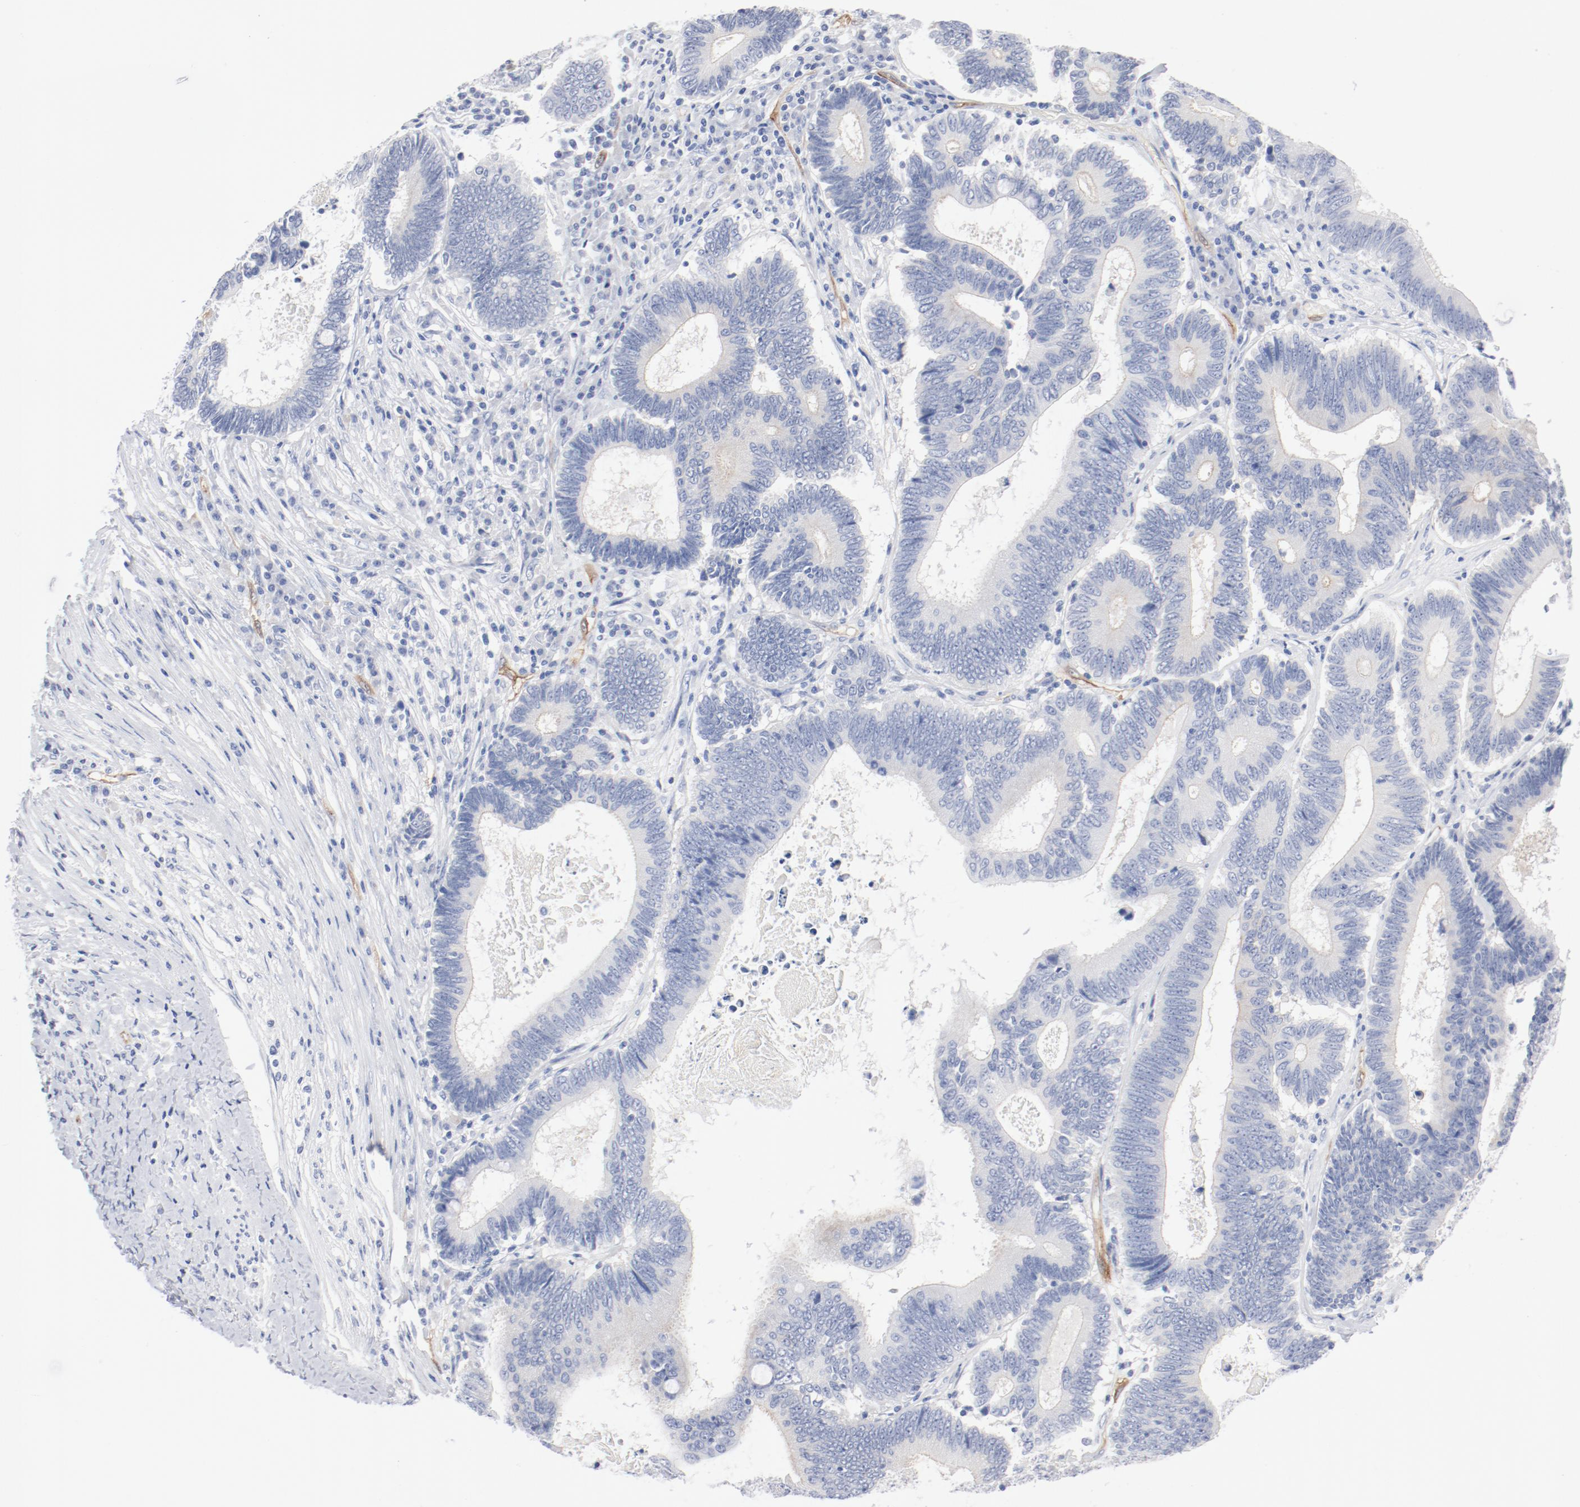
{"staining": {"intensity": "weak", "quantity": "<25%", "location": "cytoplasmic/membranous"}, "tissue": "colorectal cancer", "cell_type": "Tumor cells", "image_type": "cancer", "snomed": [{"axis": "morphology", "description": "Adenocarcinoma, NOS"}, {"axis": "topography", "description": "Colon"}], "caption": "Tumor cells show no significant staining in adenocarcinoma (colorectal).", "gene": "SHANK3", "patient": {"sex": "female", "age": 78}}